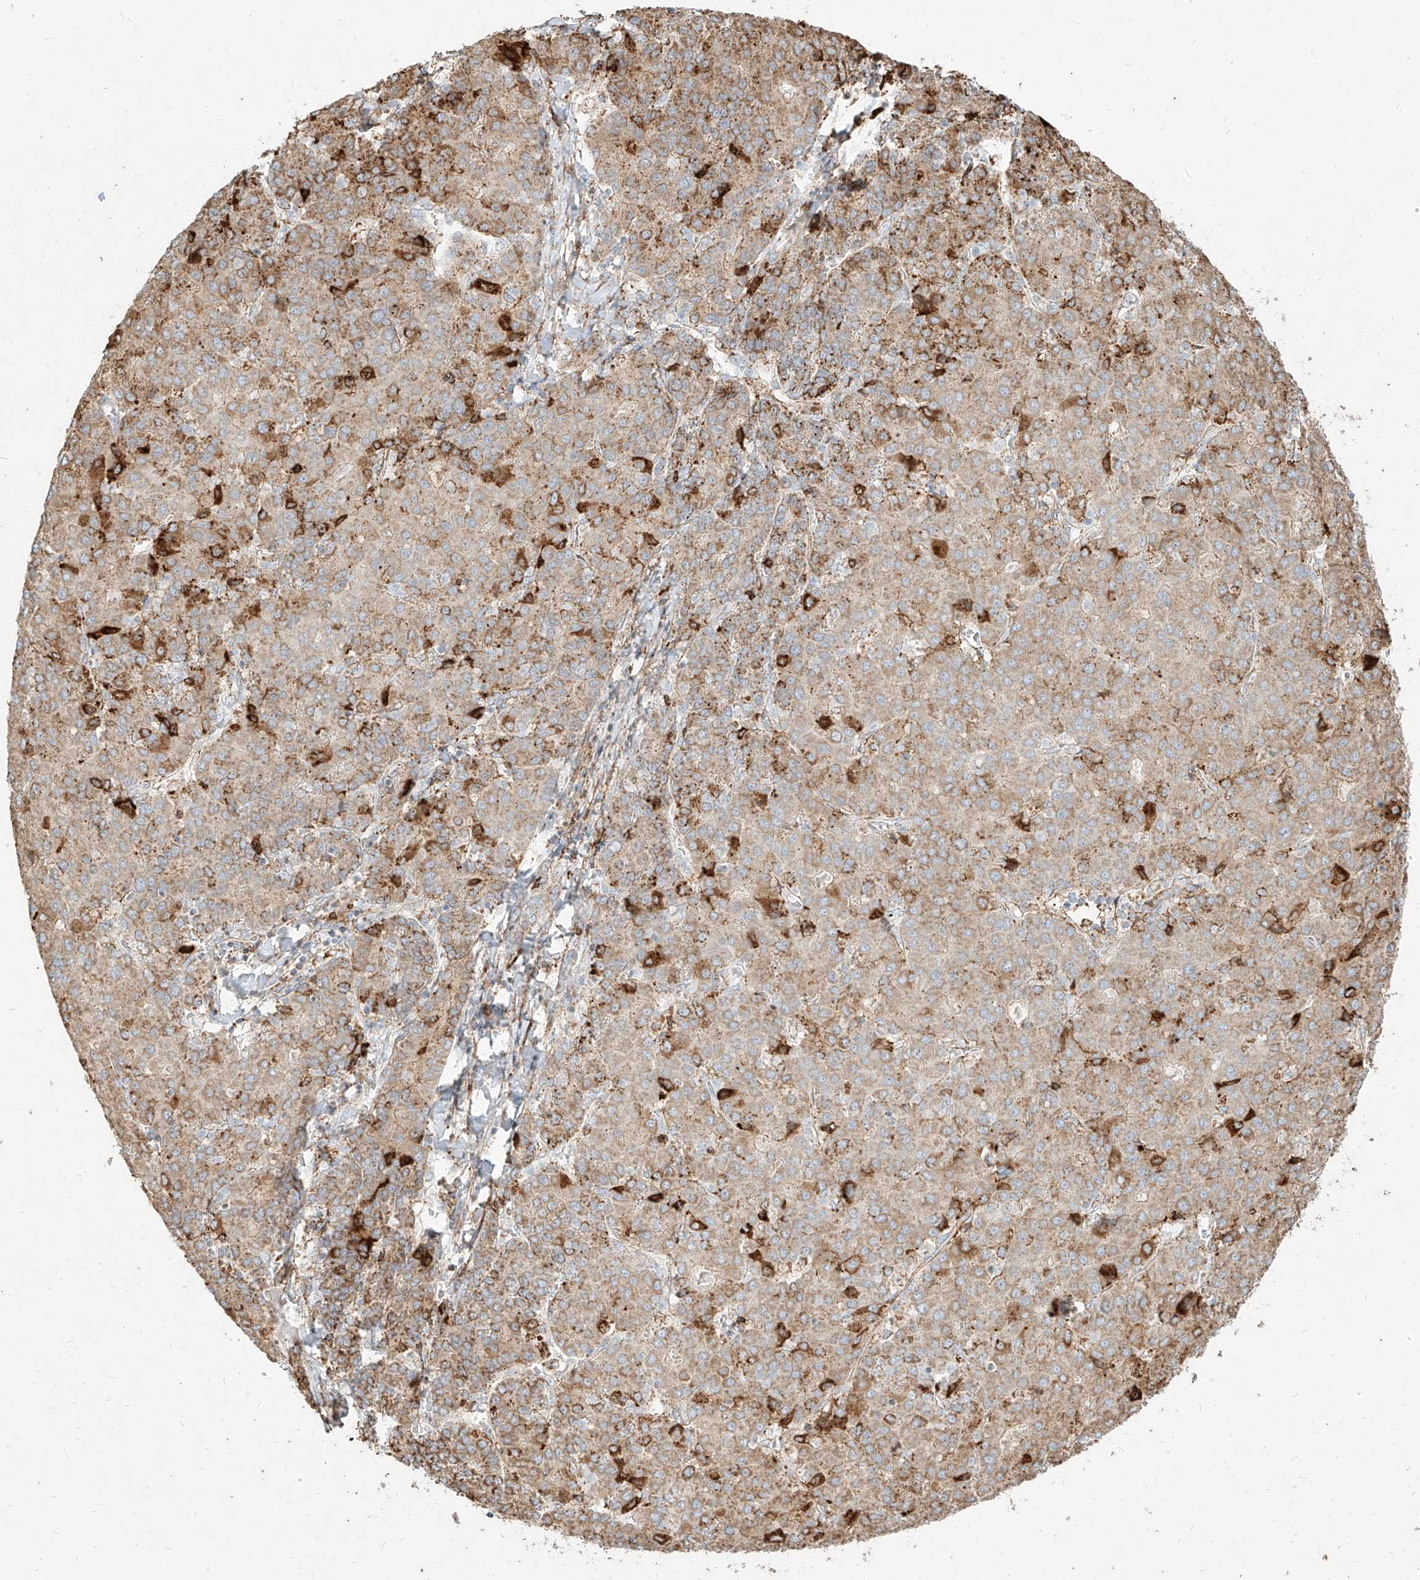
{"staining": {"intensity": "moderate", "quantity": ">75%", "location": "cytoplasmic/membranous"}, "tissue": "liver cancer", "cell_type": "Tumor cells", "image_type": "cancer", "snomed": [{"axis": "morphology", "description": "Carcinoma, Hepatocellular, NOS"}, {"axis": "topography", "description": "Liver"}], "caption": "Protein expression analysis of human hepatocellular carcinoma (liver) reveals moderate cytoplasmic/membranous staining in about >75% of tumor cells.", "gene": "MTX2", "patient": {"sex": "male", "age": 65}}